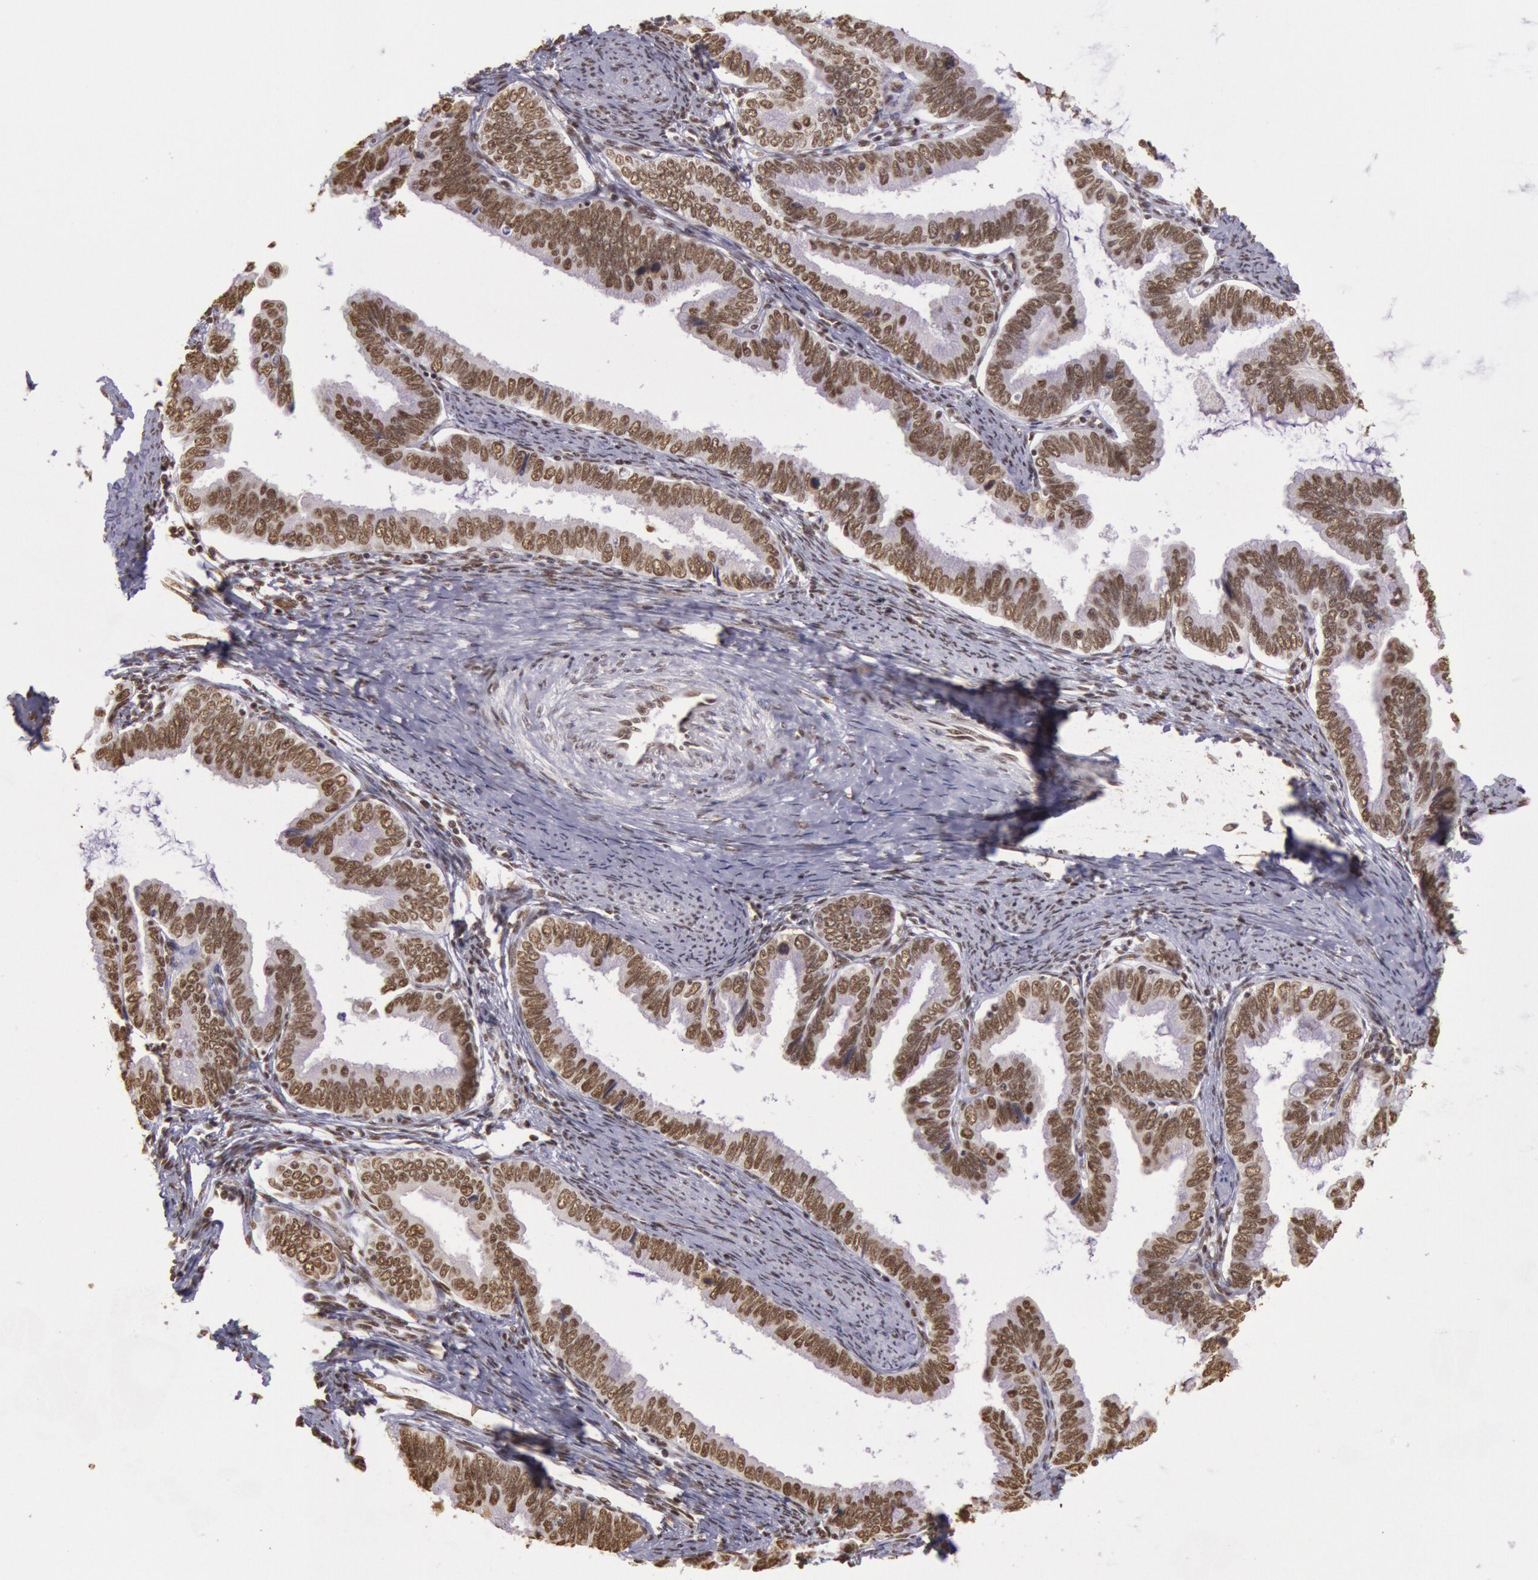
{"staining": {"intensity": "moderate", "quantity": ">75%", "location": "nuclear"}, "tissue": "cervical cancer", "cell_type": "Tumor cells", "image_type": "cancer", "snomed": [{"axis": "morphology", "description": "Adenocarcinoma, NOS"}, {"axis": "topography", "description": "Cervix"}], "caption": "Moderate nuclear expression is appreciated in approximately >75% of tumor cells in cervical cancer (adenocarcinoma).", "gene": "HNRNPH2", "patient": {"sex": "female", "age": 49}}